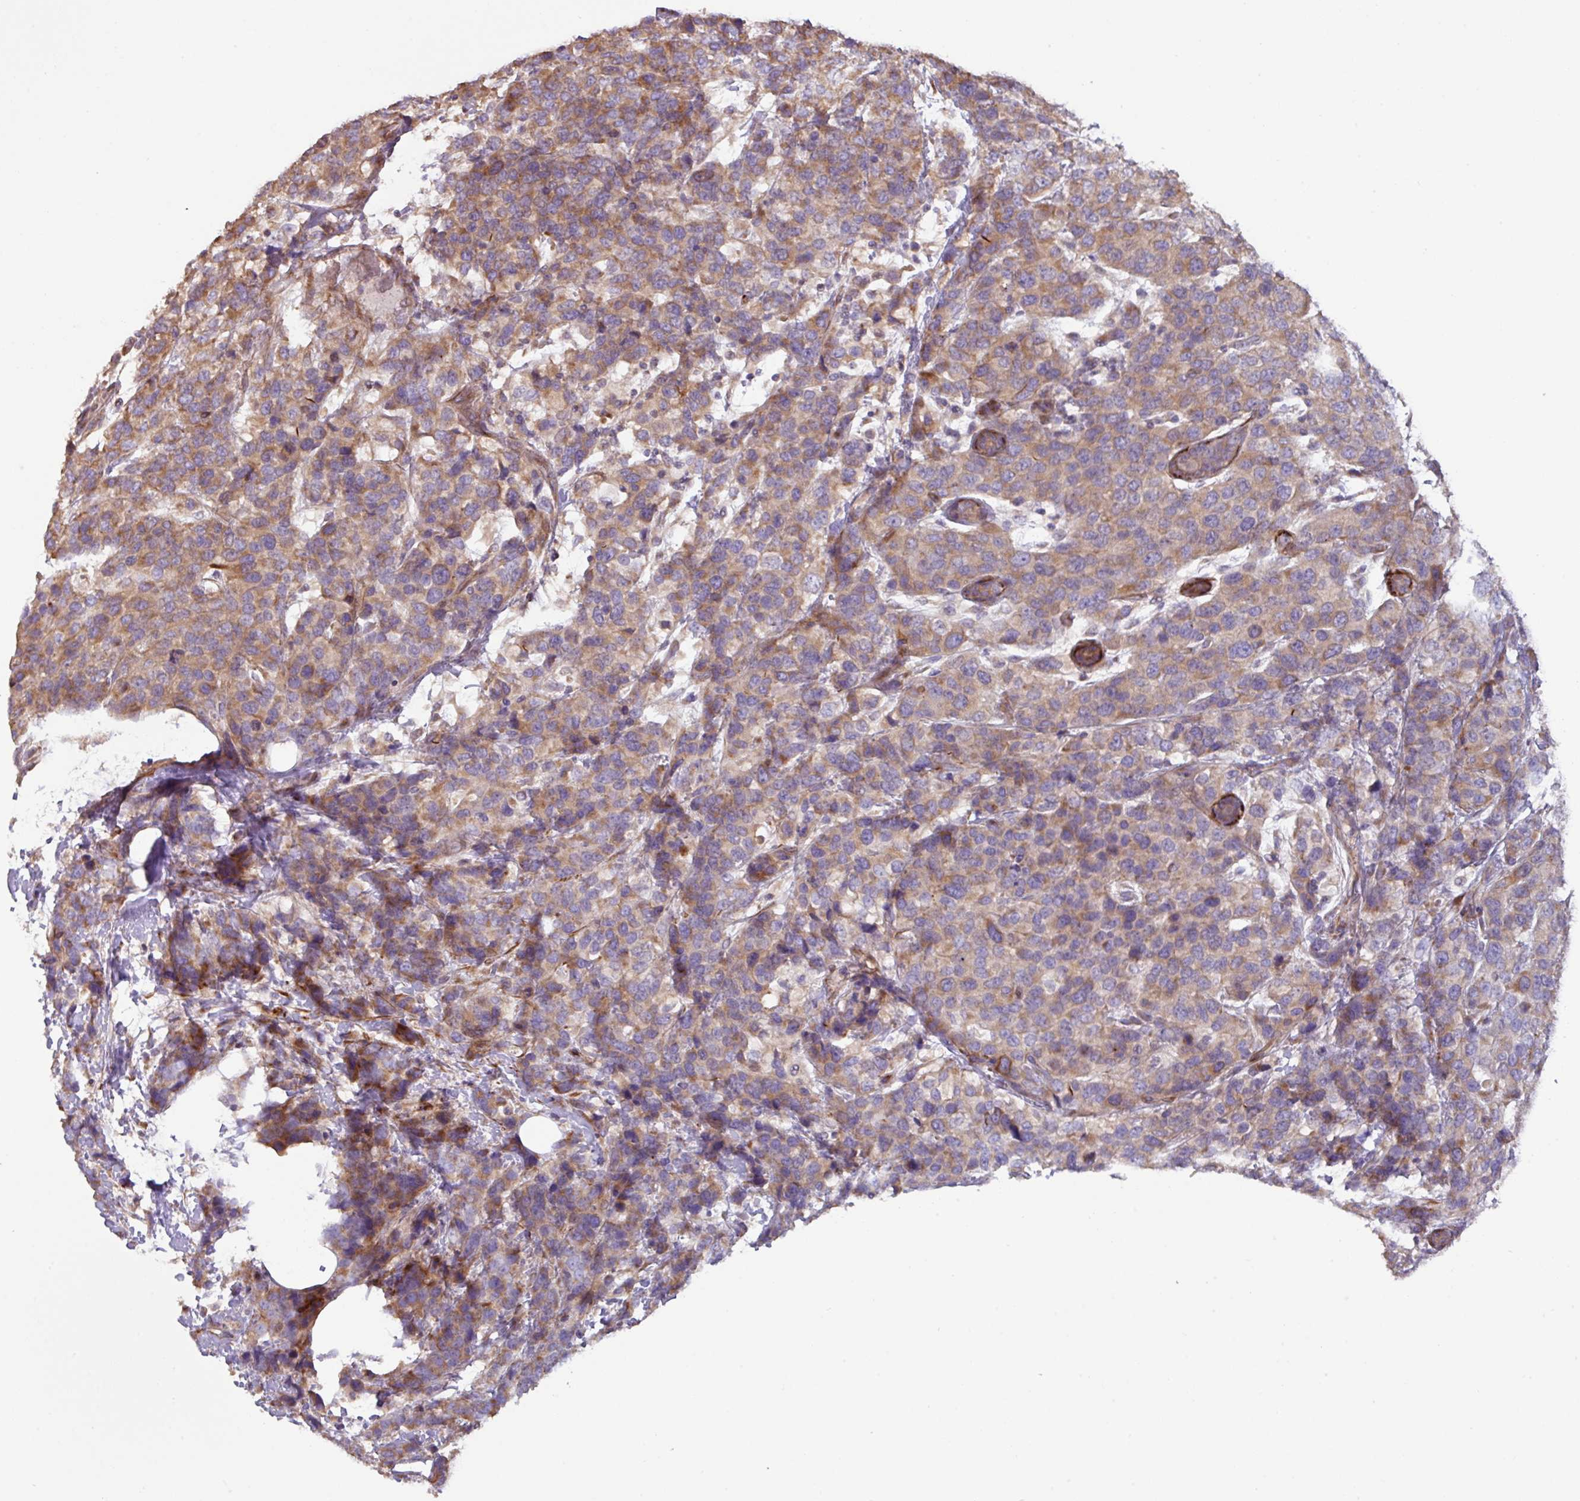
{"staining": {"intensity": "moderate", "quantity": ">75%", "location": "cytoplasmic/membranous"}, "tissue": "breast cancer", "cell_type": "Tumor cells", "image_type": "cancer", "snomed": [{"axis": "morphology", "description": "Lobular carcinoma"}, {"axis": "topography", "description": "Breast"}], "caption": "About >75% of tumor cells in human breast cancer (lobular carcinoma) demonstrate moderate cytoplasmic/membranous protein staining as visualized by brown immunohistochemical staining.", "gene": "MRRF", "patient": {"sex": "female", "age": 59}}